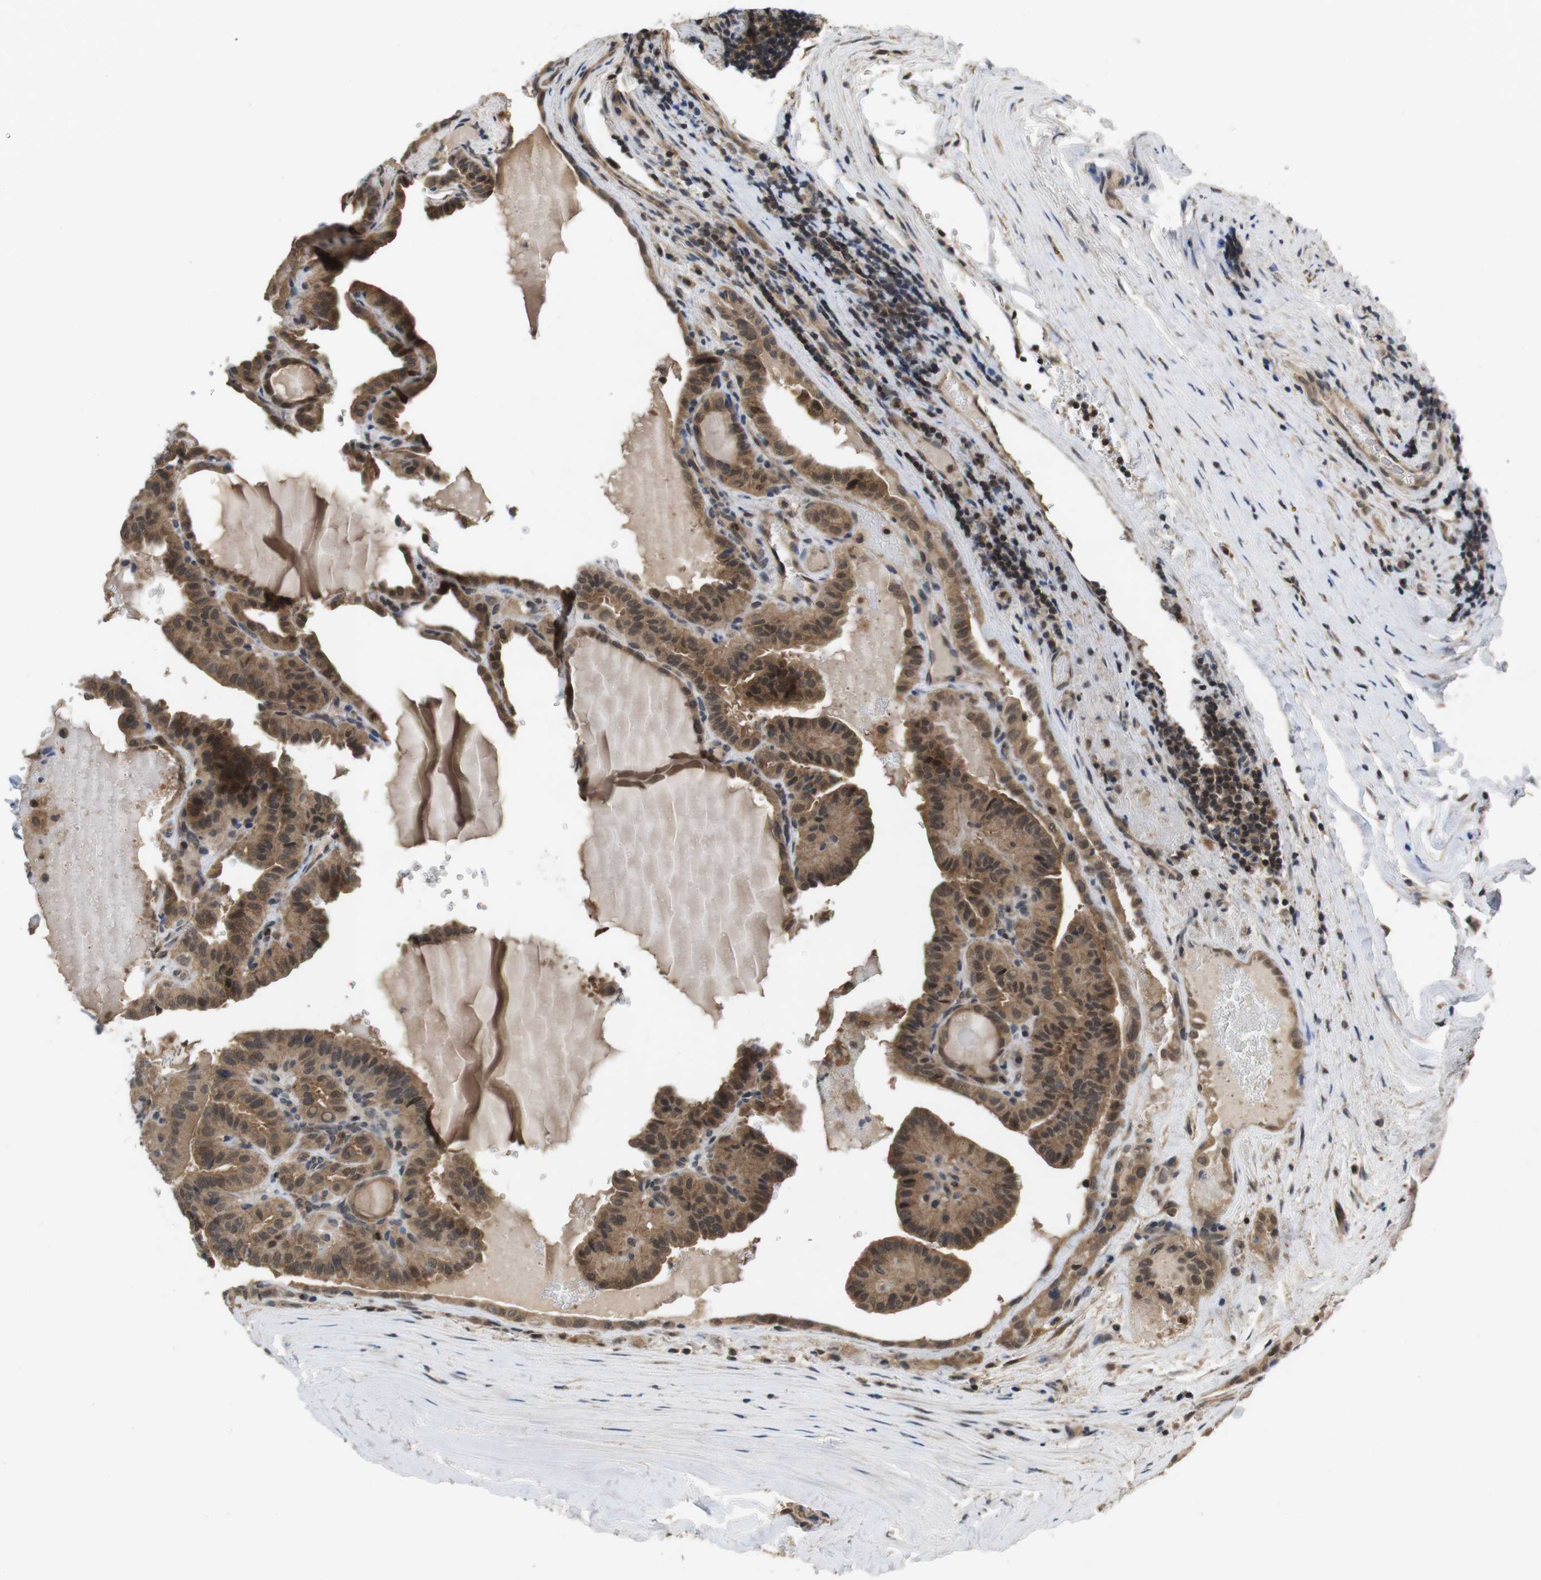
{"staining": {"intensity": "moderate", "quantity": ">75%", "location": "cytoplasmic/membranous"}, "tissue": "thyroid cancer", "cell_type": "Tumor cells", "image_type": "cancer", "snomed": [{"axis": "morphology", "description": "Papillary adenocarcinoma, NOS"}, {"axis": "topography", "description": "Thyroid gland"}], "caption": "High-magnification brightfield microscopy of papillary adenocarcinoma (thyroid) stained with DAB (3,3'-diaminobenzidine) (brown) and counterstained with hematoxylin (blue). tumor cells exhibit moderate cytoplasmic/membranous expression is present in about>75% of cells.", "gene": "FADD", "patient": {"sex": "male", "age": 77}}